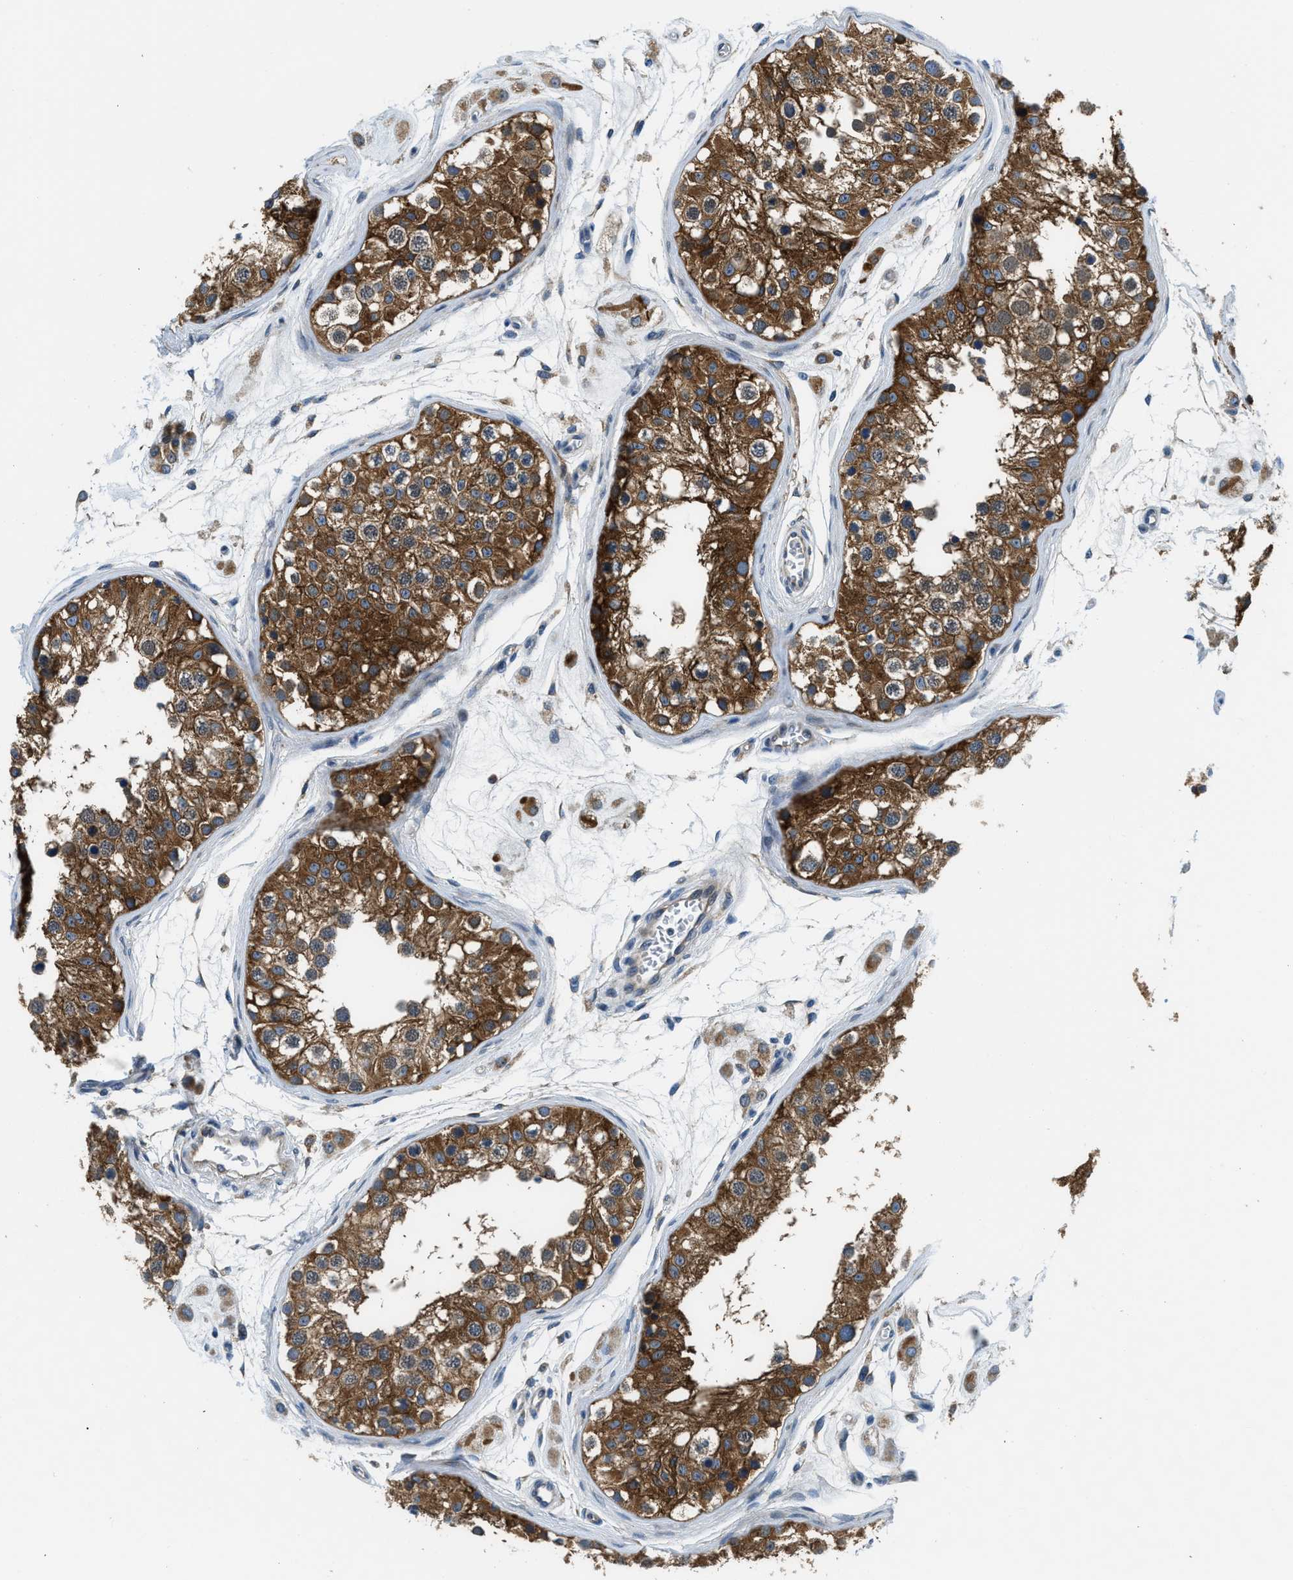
{"staining": {"intensity": "strong", "quantity": ">75%", "location": "cytoplasmic/membranous"}, "tissue": "testis", "cell_type": "Cells in seminiferous ducts", "image_type": "normal", "snomed": [{"axis": "morphology", "description": "Normal tissue, NOS"}, {"axis": "morphology", "description": "Adenocarcinoma, metastatic, NOS"}, {"axis": "topography", "description": "Testis"}], "caption": "Immunohistochemistry (IHC) (DAB) staining of unremarkable testis shows strong cytoplasmic/membranous protein staining in about >75% of cells in seminiferous ducts. The protein is stained brown, and the nuclei are stained in blue (DAB IHC with brightfield microscopy, high magnification).", "gene": "LPIN2", "patient": {"sex": "male", "age": 26}}